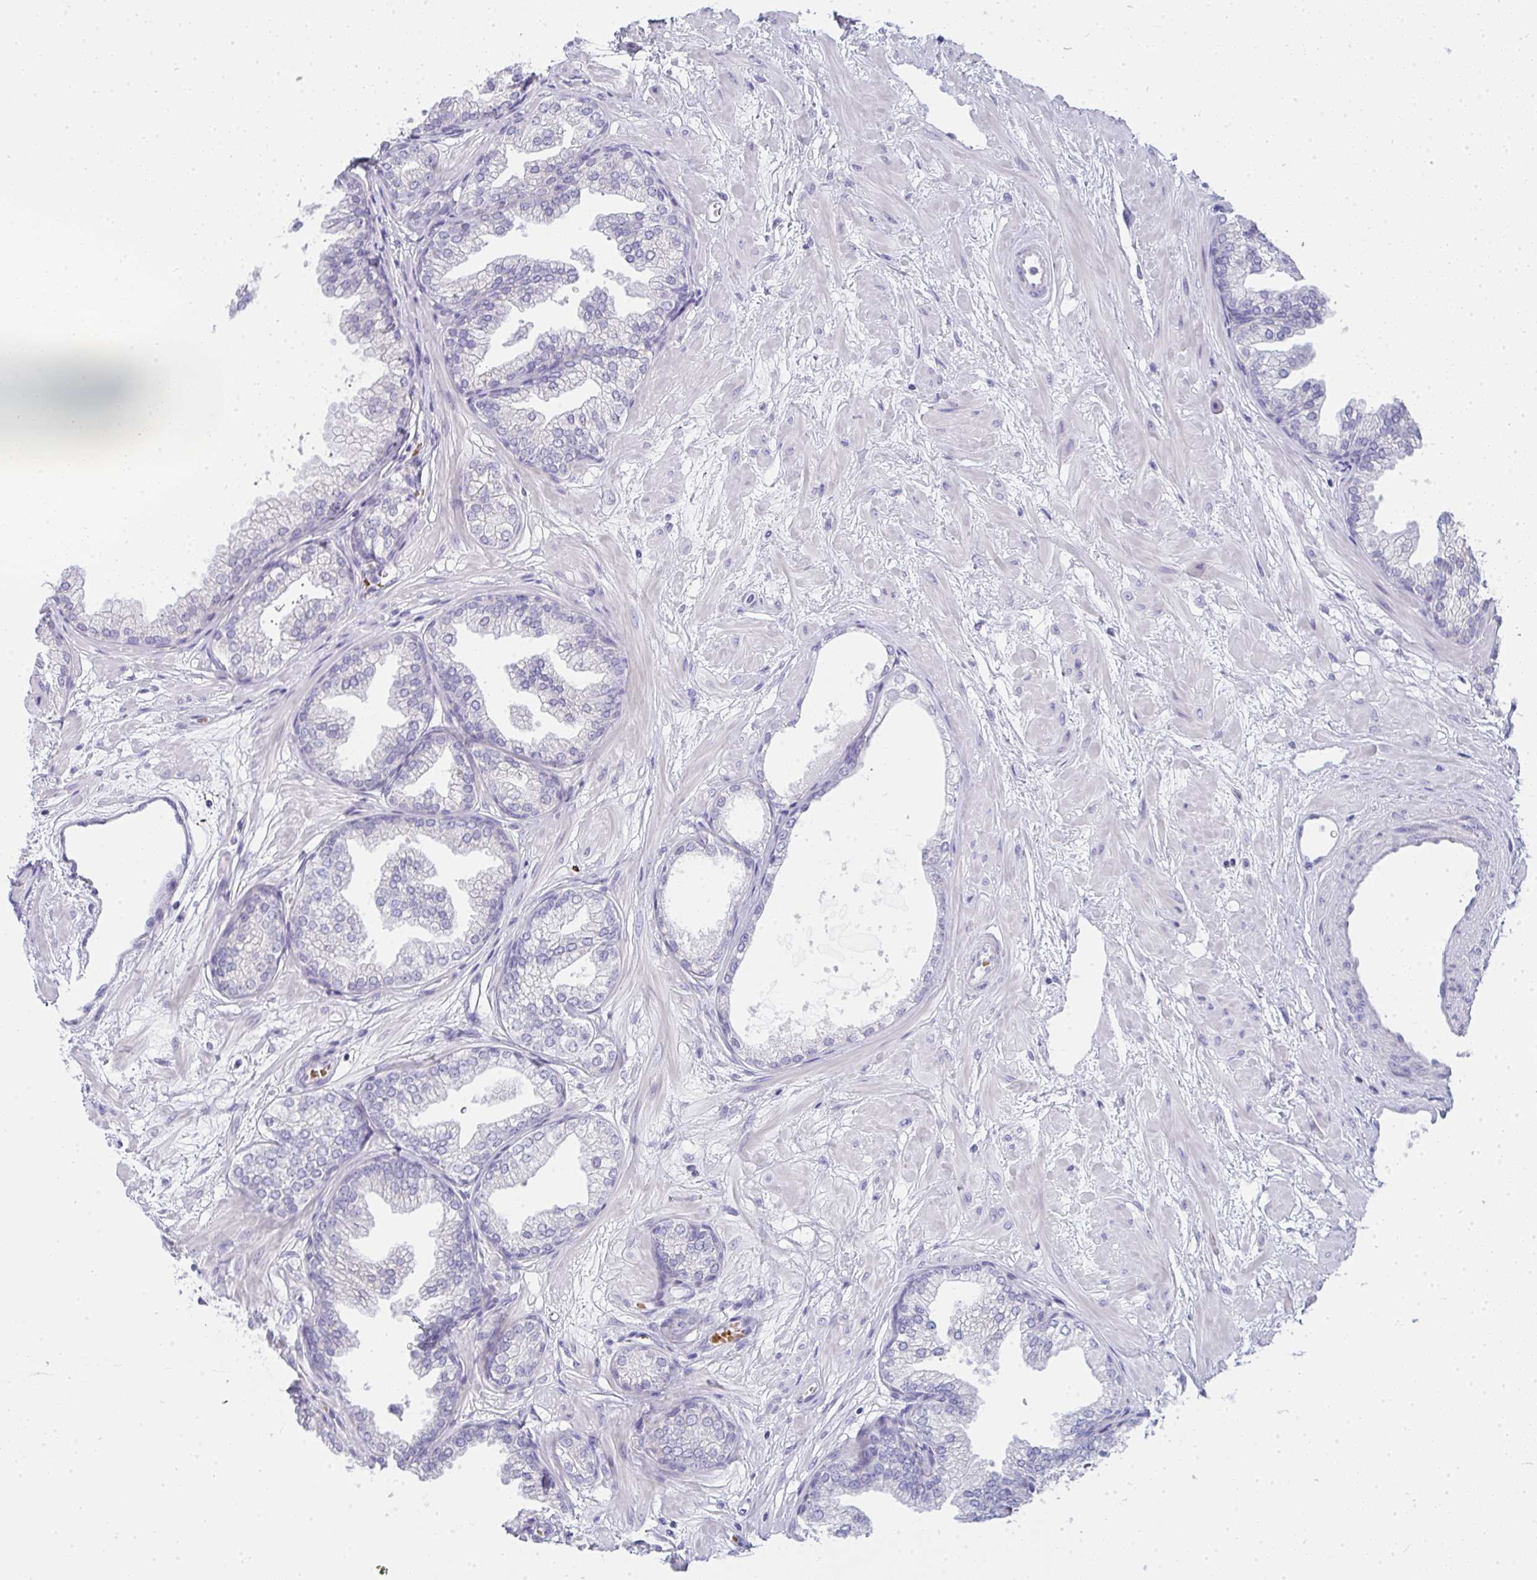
{"staining": {"intensity": "negative", "quantity": "none", "location": "none"}, "tissue": "prostate", "cell_type": "Glandular cells", "image_type": "normal", "snomed": [{"axis": "morphology", "description": "Normal tissue, NOS"}, {"axis": "topography", "description": "Prostate"}], "caption": "Photomicrograph shows no significant protein expression in glandular cells of unremarkable prostate. (Stains: DAB (3,3'-diaminobenzidine) IHC with hematoxylin counter stain, Microscopy: brightfield microscopy at high magnification).", "gene": "ZNF182", "patient": {"sex": "male", "age": 37}}